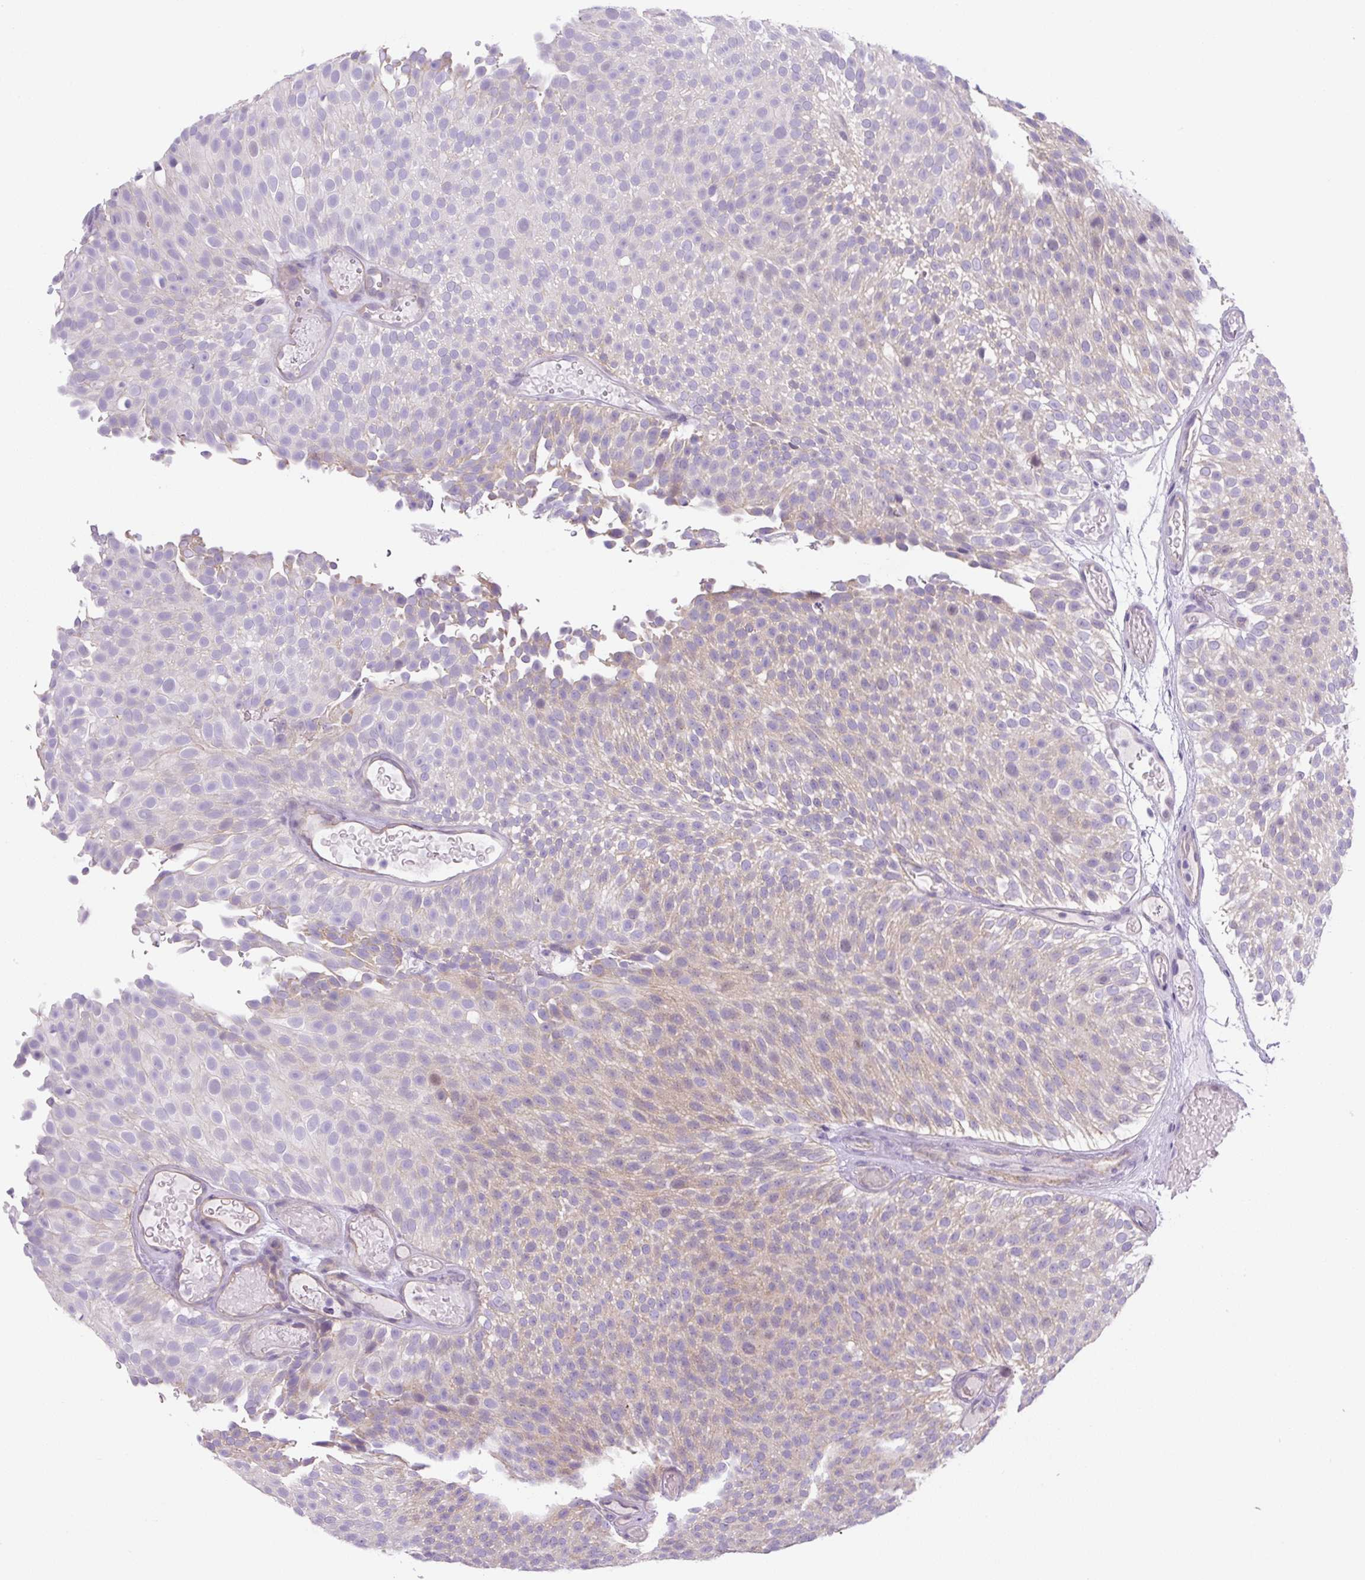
{"staining": {"intensity": "weak", "quantity": "<25%", "location": "cytoplasmic/membranous"}, "tissue": "urothelial cancer", "cell_type": "Tumor cells", "image_type": "cancer", "snomed": [{"axis": "morphology", "description": "Urothelial carcinoma, Low grade"}, {"axis": "topography", "description": "Urinary bladder"}], "caption": "Immunohistochemical staining of human urothelial carcinoma (low-grade) reveals no significant positivity in tumor cells.", "gene": "ADAMTS19", "patient": {"sex": "male", "age": 78}}